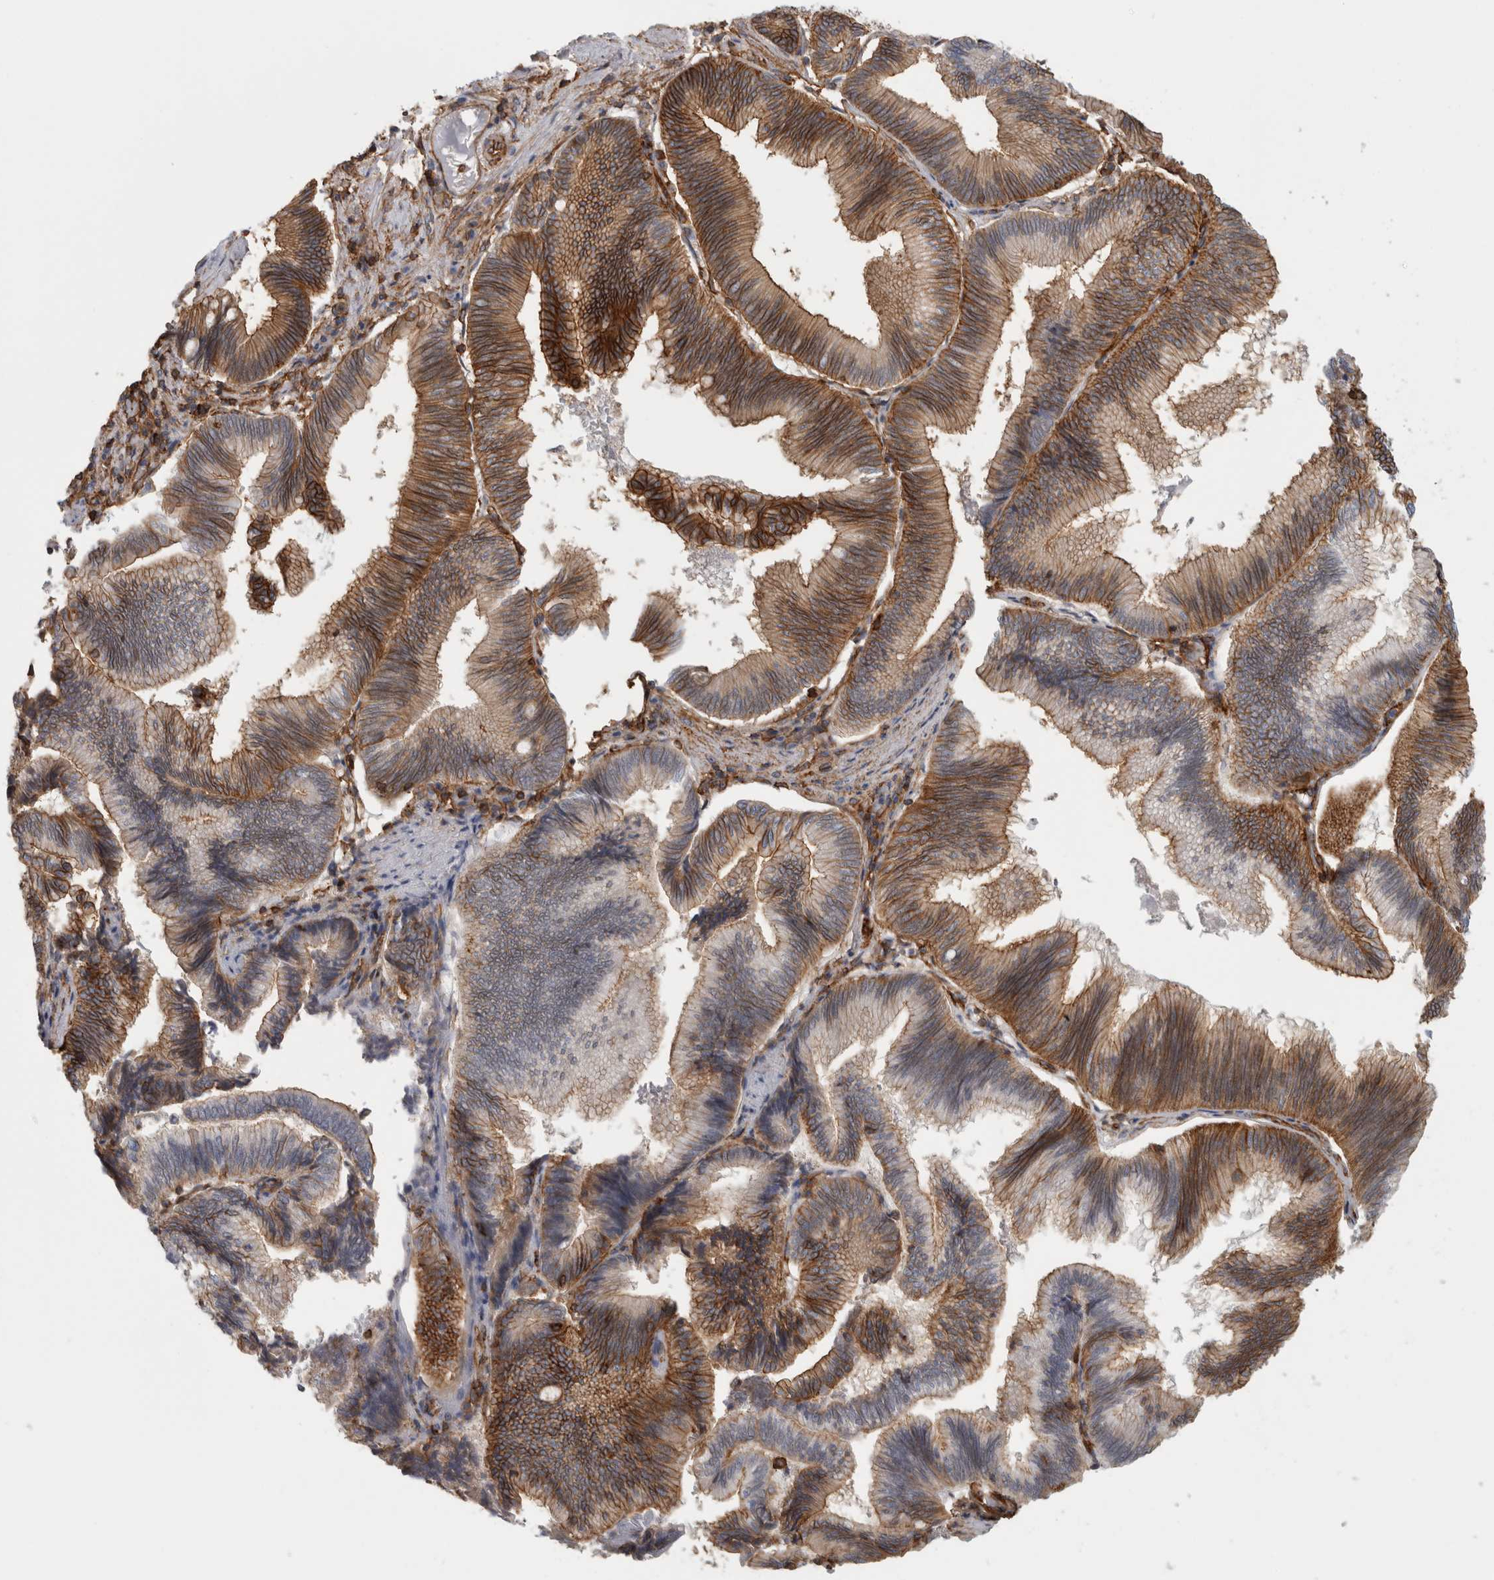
{"staining": {"intensity": "strong", "quantity": "25%-75%", "location": "cytoplasmic/membranous"}, "tissue": "pancreatic cancer", "cell_type": "Tumor cells", "image_type": "cancer", "snomed": [{"axis": "morphology", "description": "Adenocarcinoma, NOS"}, {"axis": "topography", "description": "Pancreas"}], "caption": "This photomicrograph shows pancreatic cancer (adenocarcinoma) stained with immunohistochemistry to label a protein in brown. The cytoplasmic/membranous of tumor cells show strong positivity for the protein. Nuclei are counter-stained blue.", "gene": "AHNAK", "patient": {"sex": "male", "age": 82}}